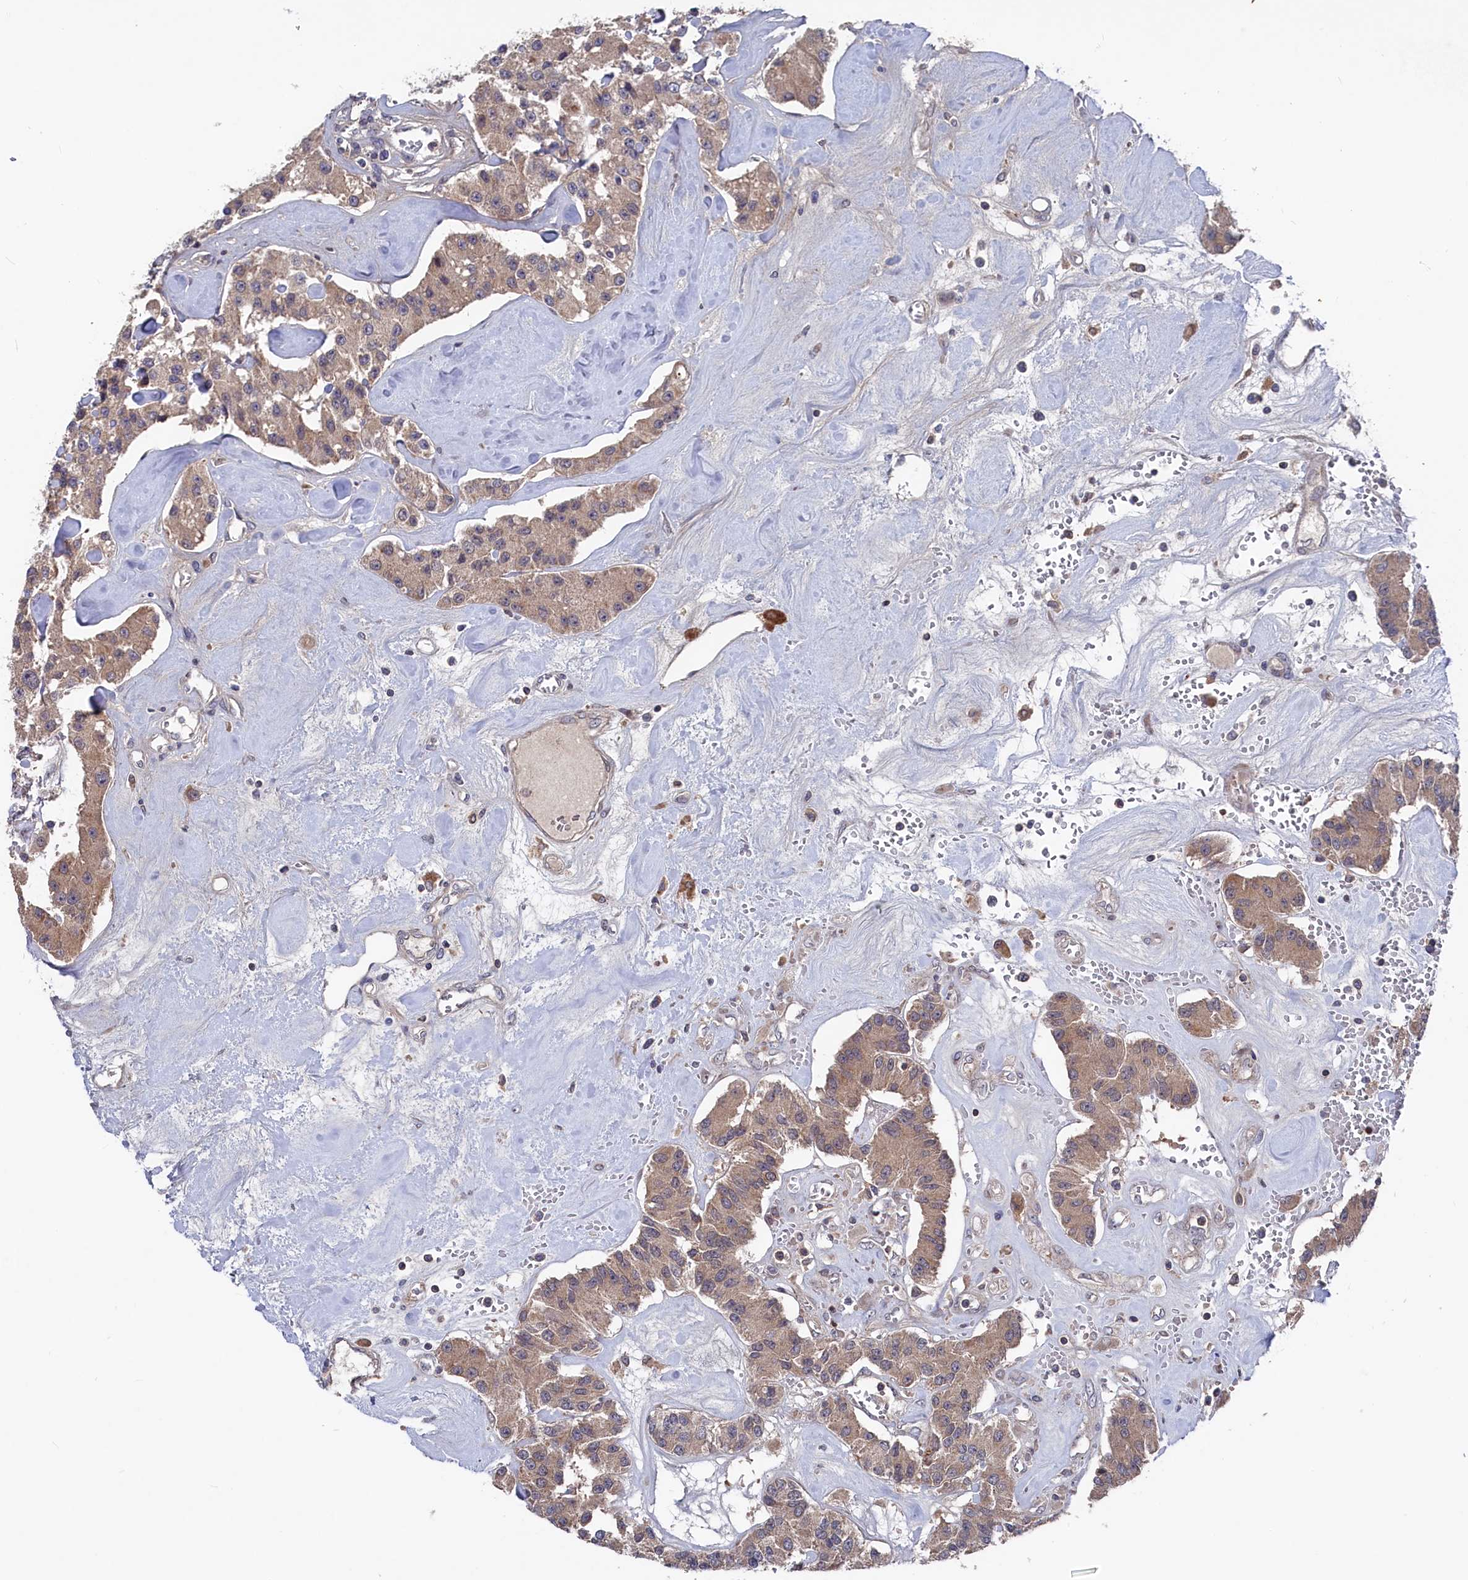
{"staining": {"intensity": "weak", "quantity": ">75%", "location": "cytoplasmic/membranous"}, "tissue": "carcinoid", "cell_type": "Tumor cells", "image_type": "cancer", "snomed": [{"axis": "morphology", "description": "Carcinoid, malignant, NOS"}, {"axis": "topography", "description": "Pancreas"}], "caption": "High-power microscopy captured an immunohistochemistry (IHC) image of carcinoid, revealing weak cytoplasmic/membranous positivity in approximately >75% of tumor cells. The protein of interest is shown in brown color, while the nuclei are stained blue.", "gene": "TMC5", "patient": {"sex": "male", "age": 41}}